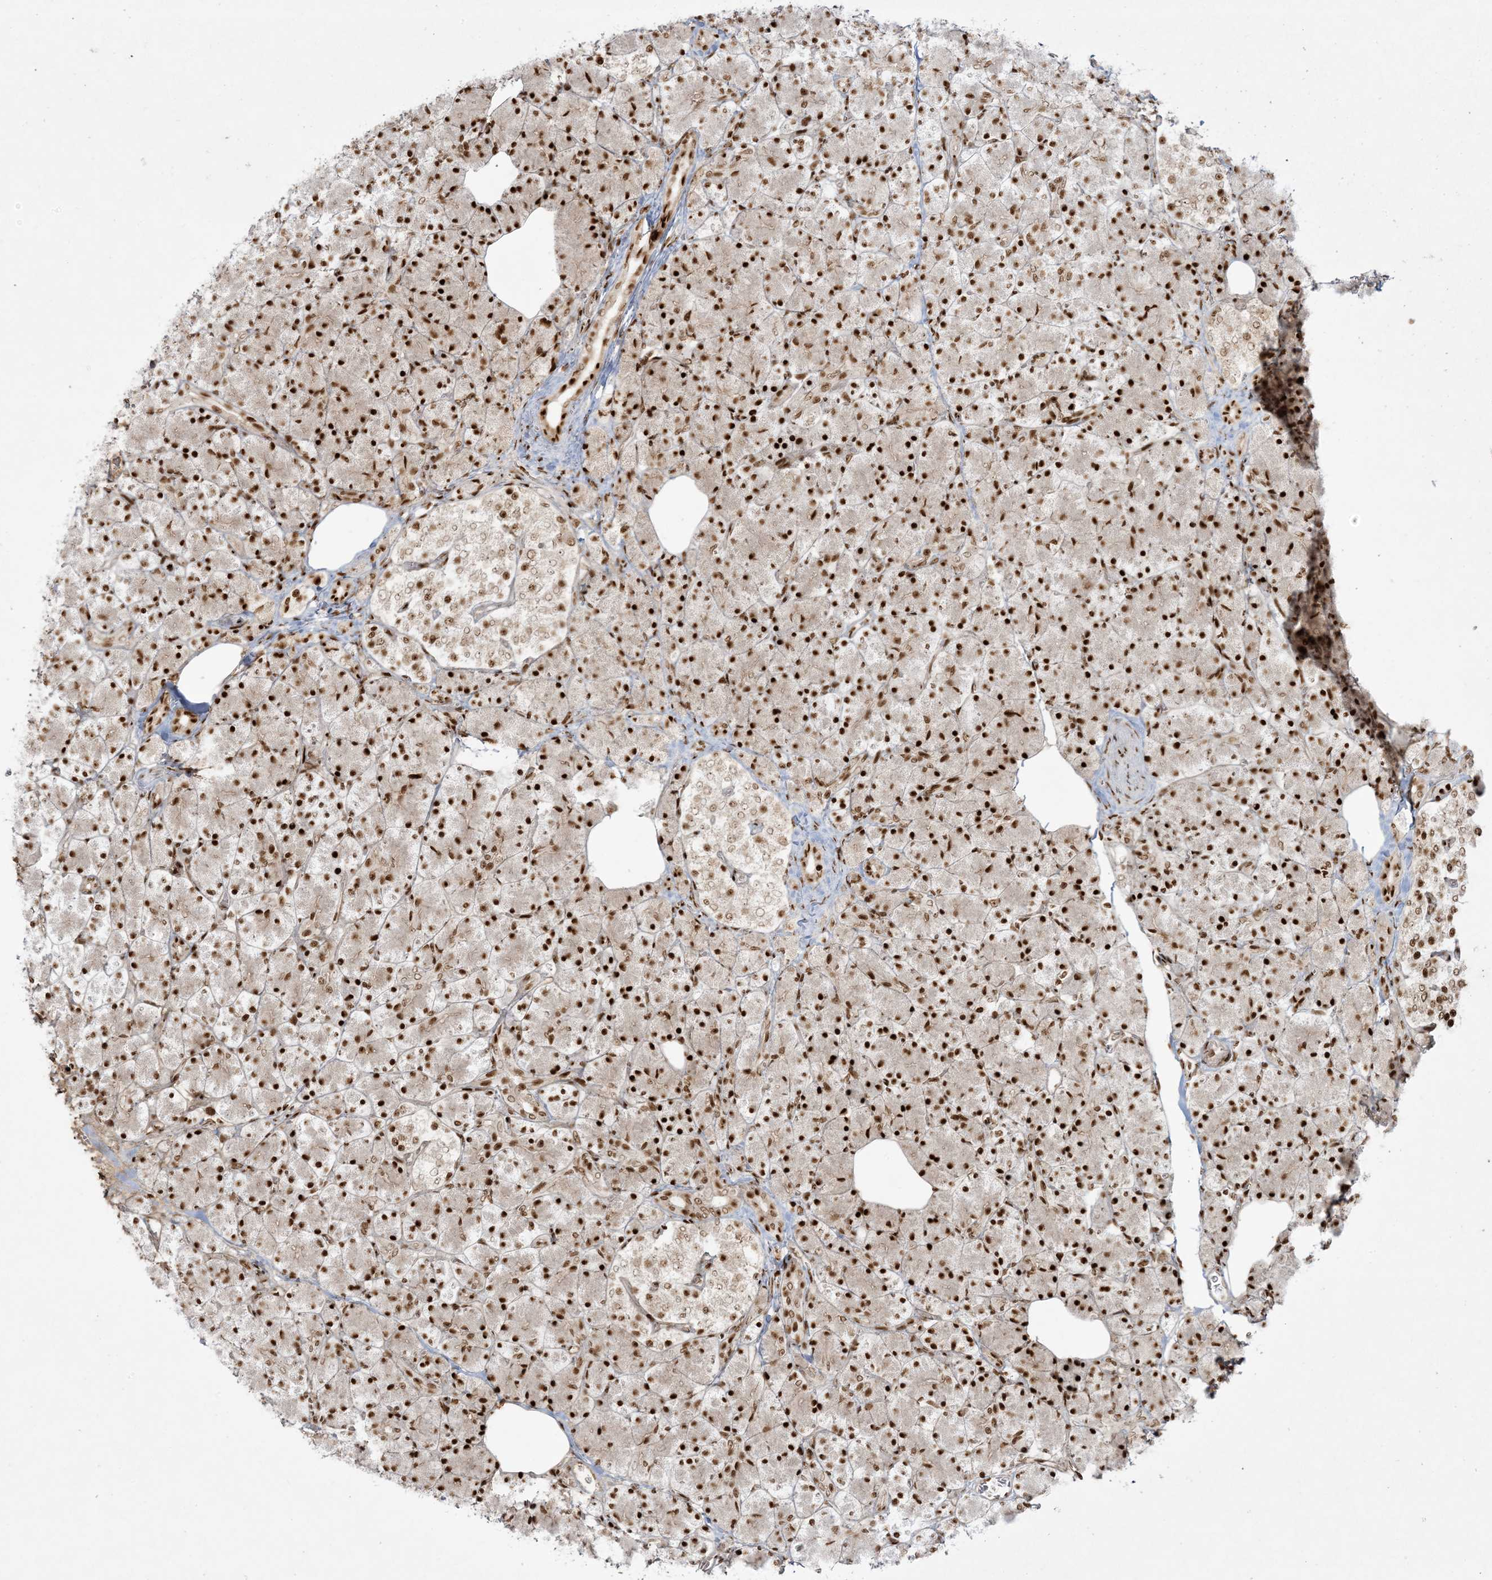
{"staining": {"intensity": "strong", "quantity": ">75%", "location": "nuclear"}, "tissue": "pancreas", "cell_type": "Exocrine glandular cells", "image_type": "normal", "snomed": [{"axis": "morphology", "description": "Normal tissue, NOS"}, {"axis": "topography", "description": "Pancreas"}], "caption": "Pancreas stained for a protein exhibits strong nuclear positivity in exocrine glandular cells.", "gene": "RBM10", "patient": {"sex": "female", "age": 43}}